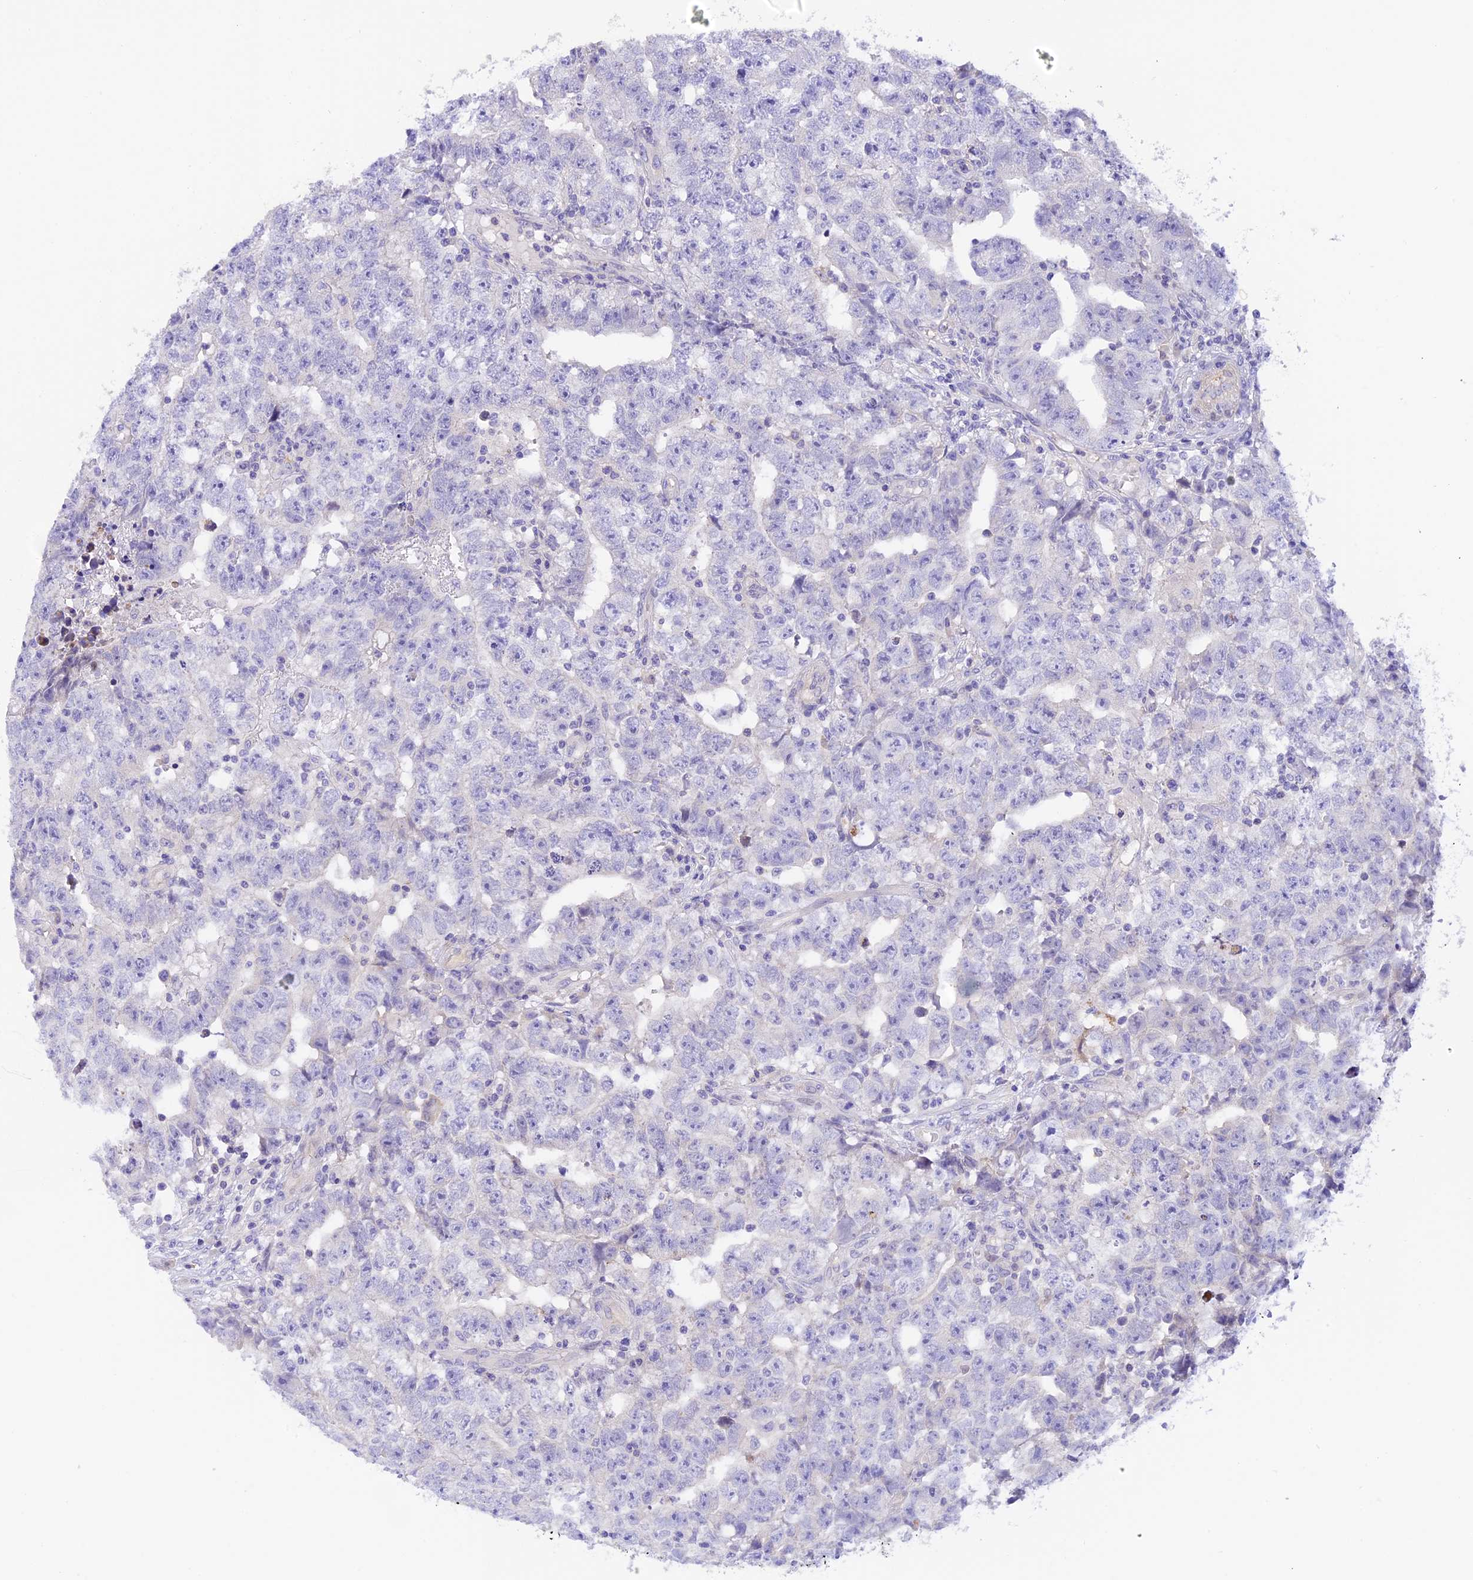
{"staining": {"intensity": "negative", "quantity": "none", "location": "none"}, "tissue": "testis cancer", "cell_type": "Tumor cells", "image_type": "cancer", "snomed": [{"axis": "morphology", "description": "Carcinoma, Embryonal, NOS"}, {"axis": "topography", "description": "Testis"}], "caption": "Tumor cells are negative for brown protein staining in embryonal carcinoma (testis). (Stains: DAB (3,3'-diaminobenzidine) IHC with hematoxylin counter stain, Microscopy: brightfield microscopy at high magnification).", "gene": "COL6A5", "patient": {"sex": "male", "age": 25}}